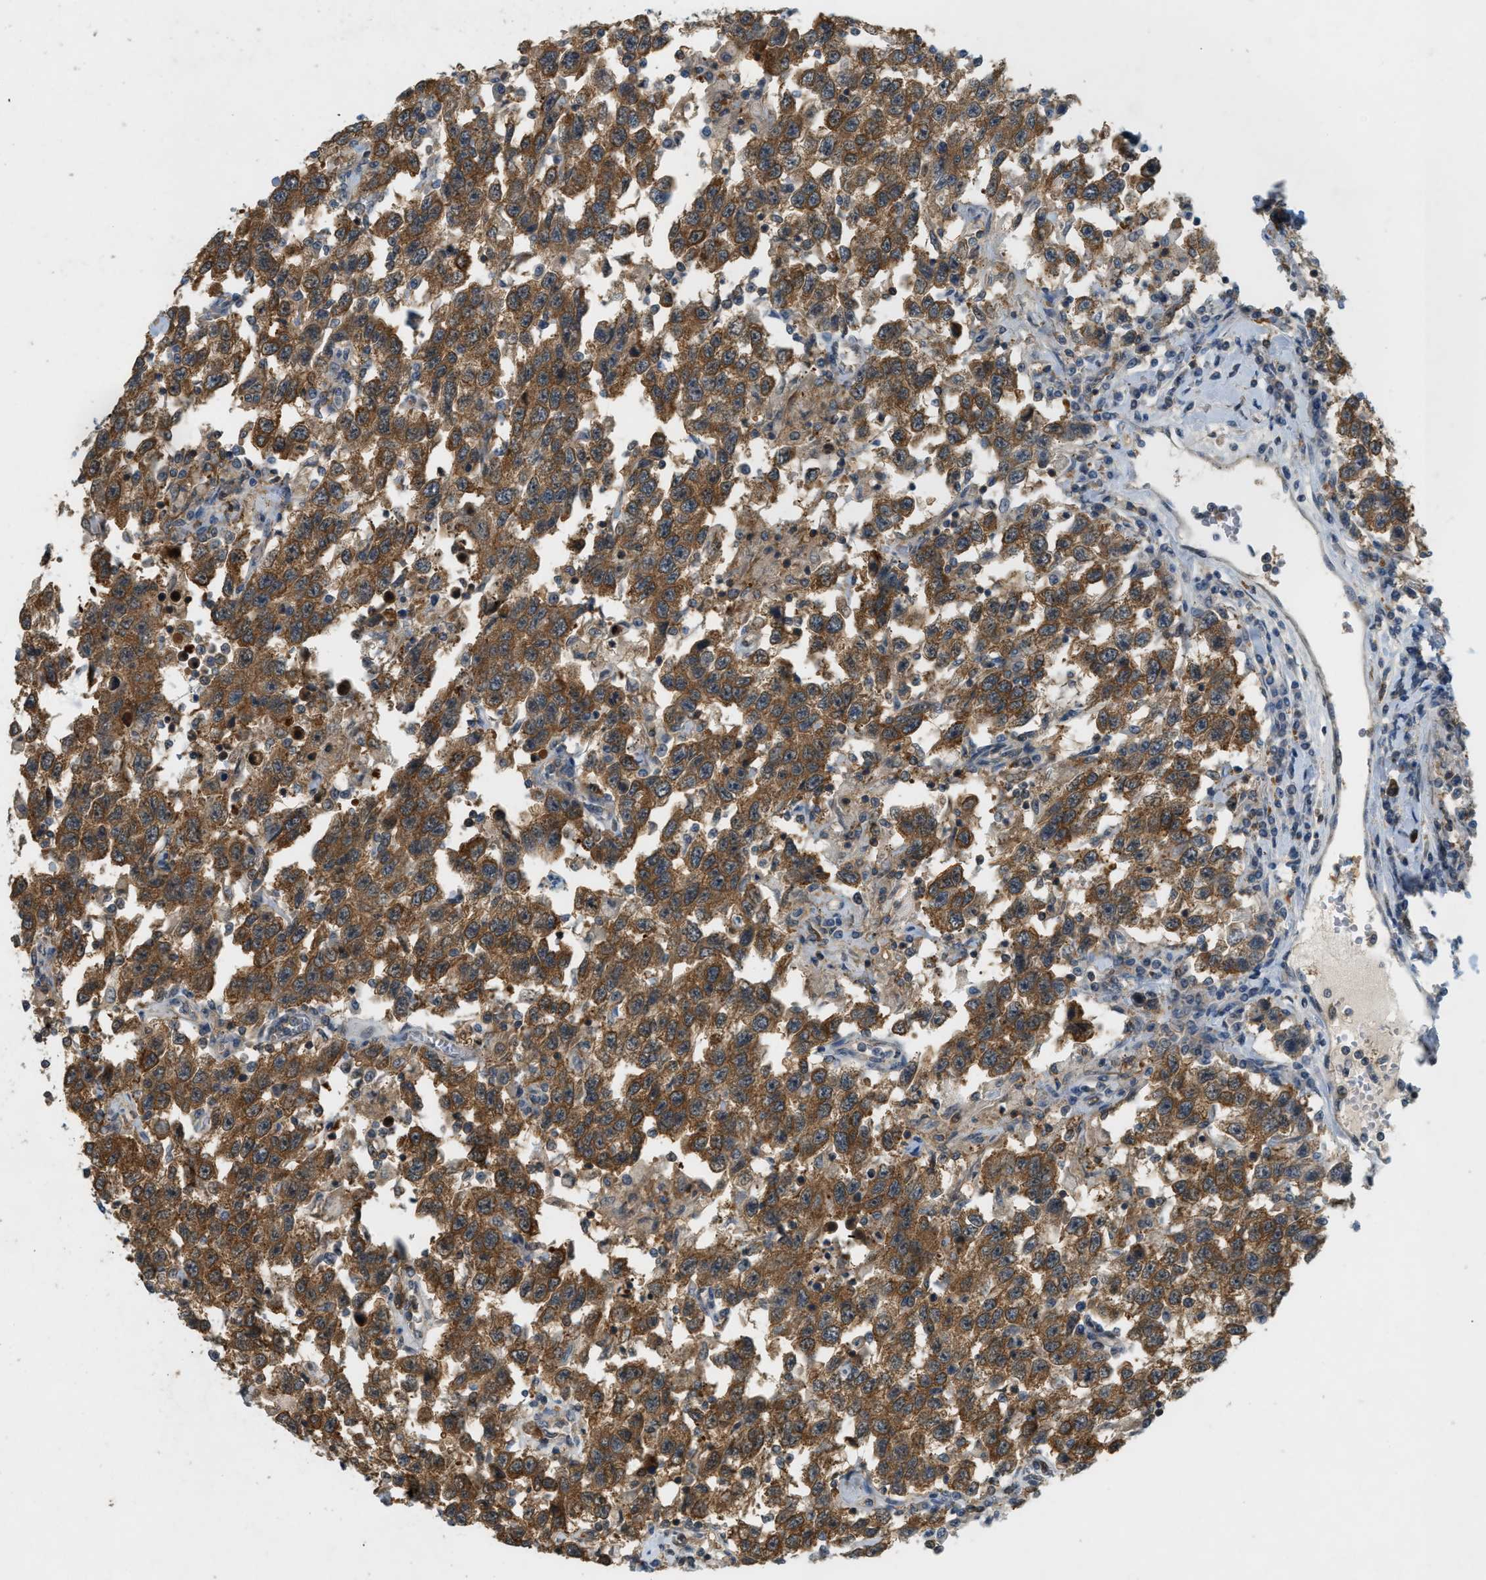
{"staining": {"intensity": "moderate", "quantity": ">75%", "location": "cytoplasmic/membranous"}, "tissue": "testis cancer", "cell_type": "Tumor cells", "image_type": "cancer", "snomed": [{"axis": "morphology", "description": "Seminoma, NOS"}, {"axis": "topography", "description": "Testis"}], "caption": "Testis seminoma stained for a protein exhibits moderate cytoplasmic/membranous positivity in tumor cells. (DAB = brown stain, brightfield microscopy at high magnification).", "gene": "PDCL3", "patient": {"sex": "male", "age": 41}}